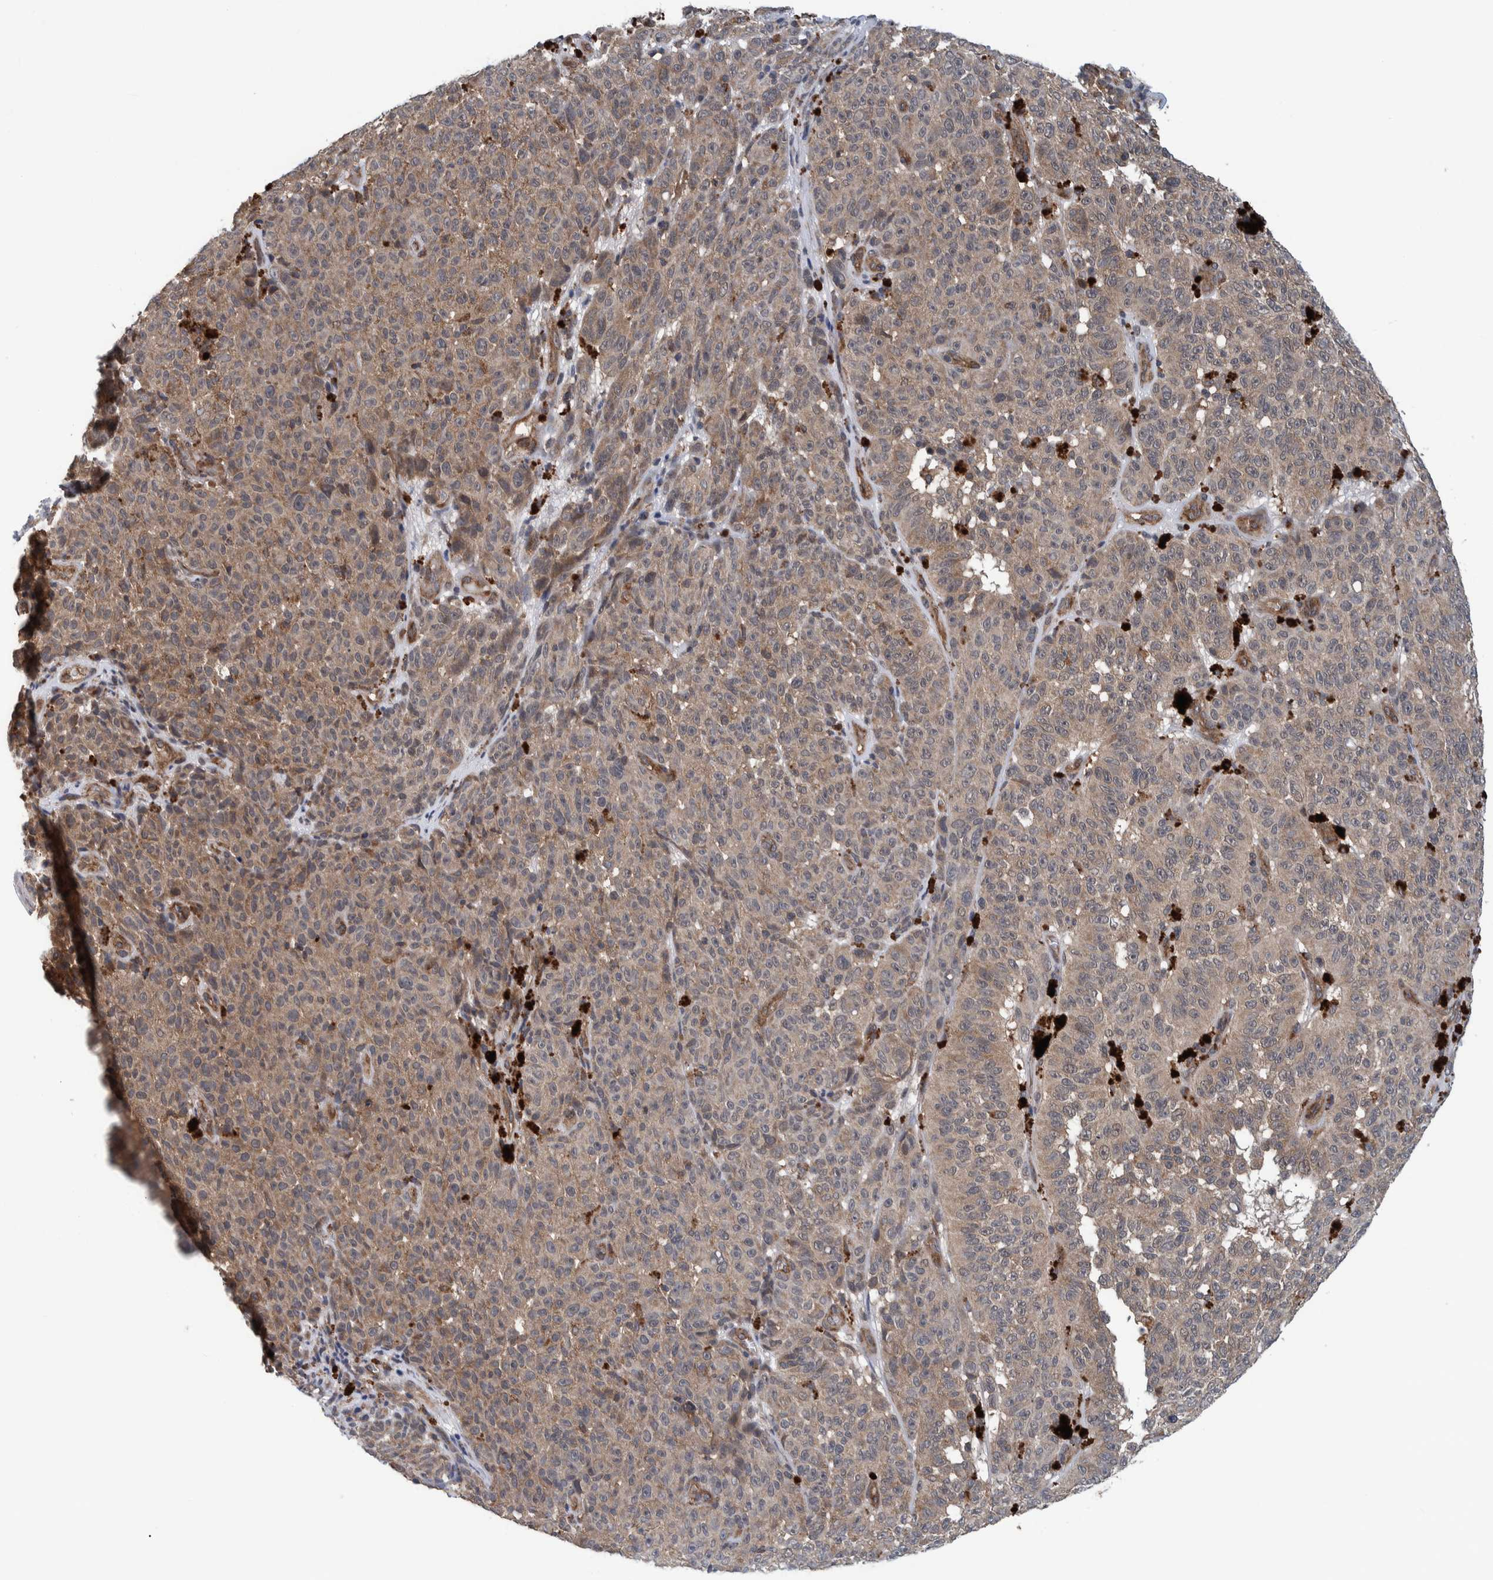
{"staining": {"intensity": "weak", "quantity": ">75%", "location": "cytoplasmic/membranous"}, "tissue": "melanoma", "cell_type": "Tumor cells", "image_type": "cancer", "snomed": [{"axis": "morphology", "description": "Malignant melanoma, NOS"}, {"axis": "topography", "description": "Skin"}], "caption": "A low amount of weak cytoplasmic/membranous expression is identified in about >75% of tumor cells in melanoma tissue.", "gene": "MRPS7", "patient": {"sex": "female", "age": 82}}